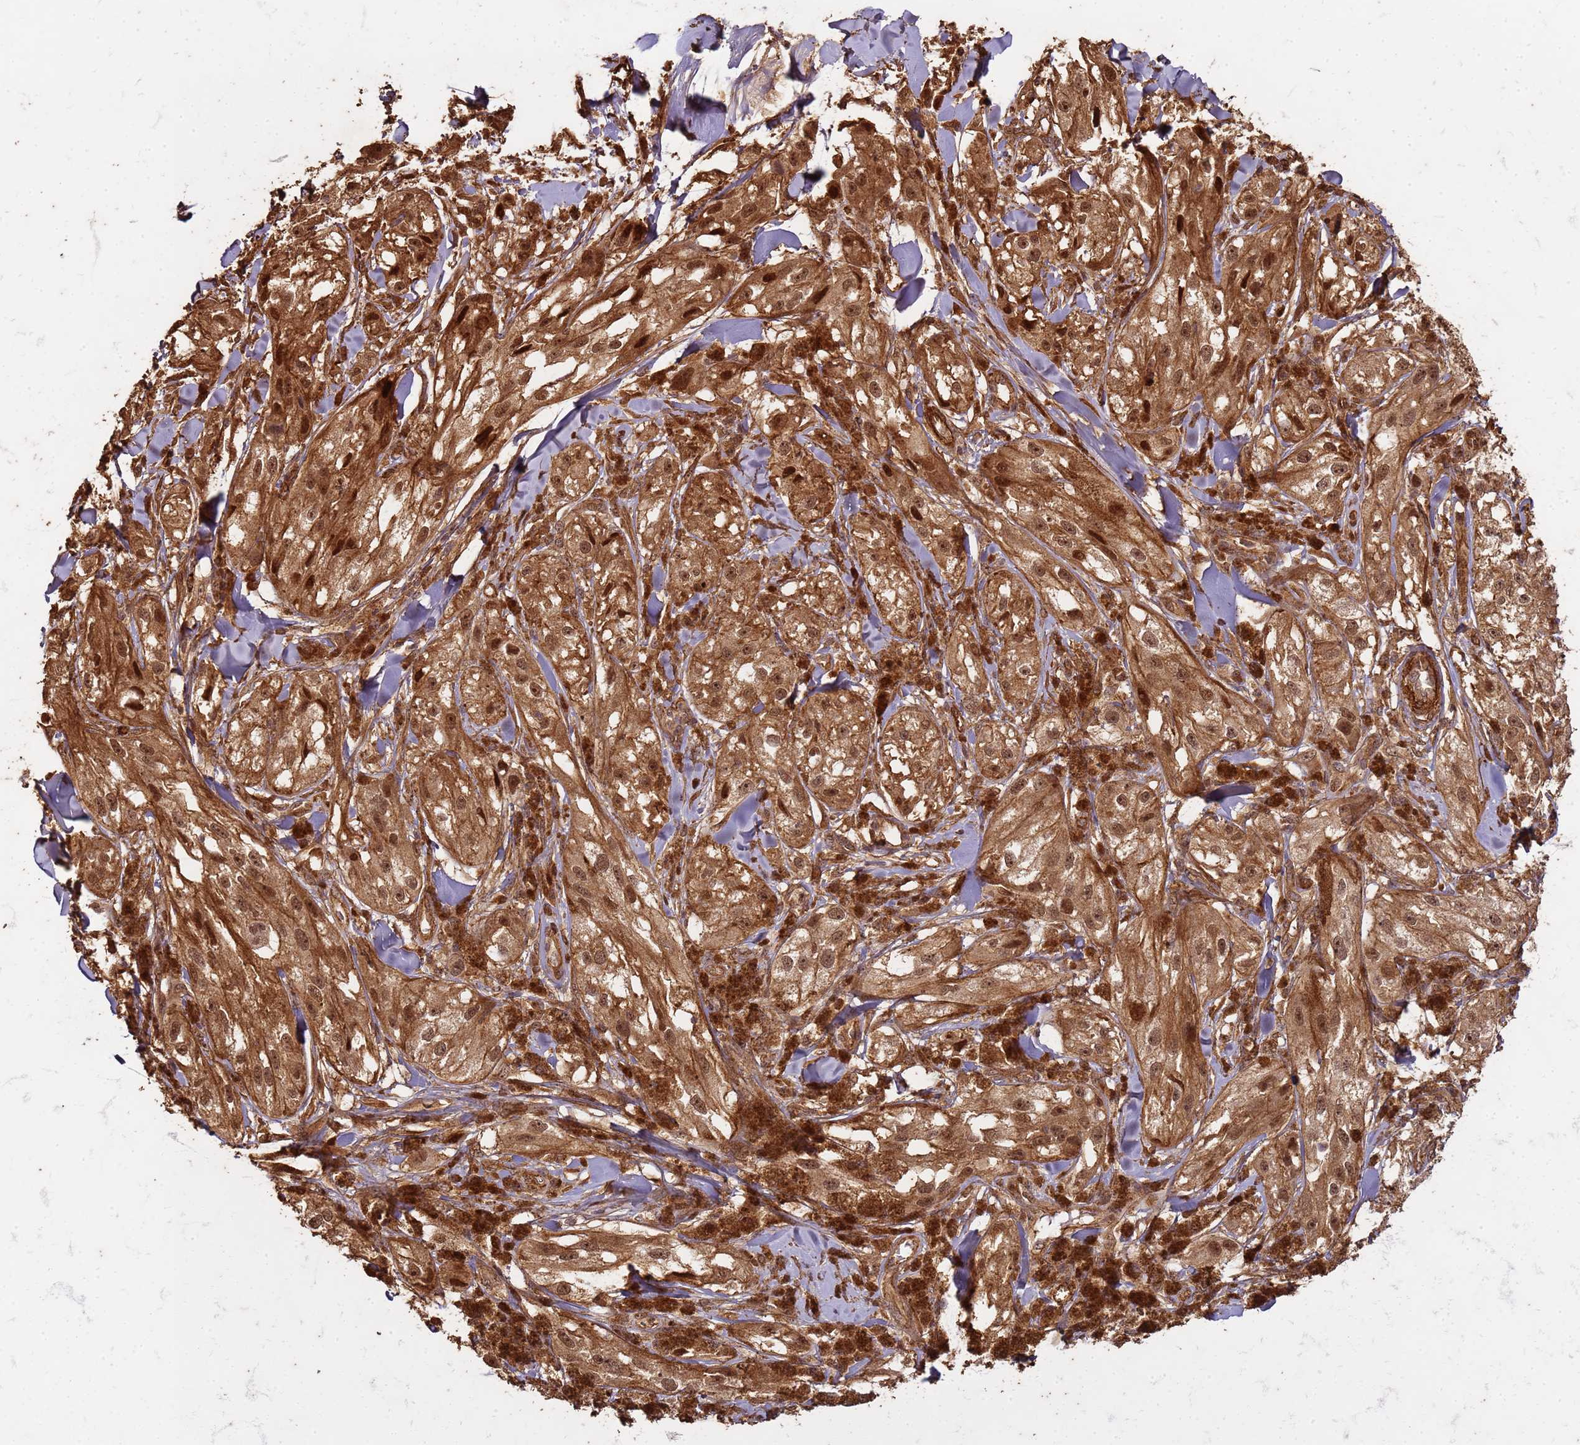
{"staining": {"intensity": "moderate", "quantity": ">75%", "location": "cytoplasmic/membranous,nuclear"}, "tissue": "melanoma", "cell_type": "Tumor cells", "image_type": "cancer", "snomed": [{"axis": "morphology", "description": "Malignant melanoma, NOS"}, {"axis": "topography", "description": "Skin"}], "caption": "Human malignant melanoma stained with a protein marker shows moderate staining in tumor cells.", "gene": "KIF26A", "patient": {"sex": "male", "age": 88}}